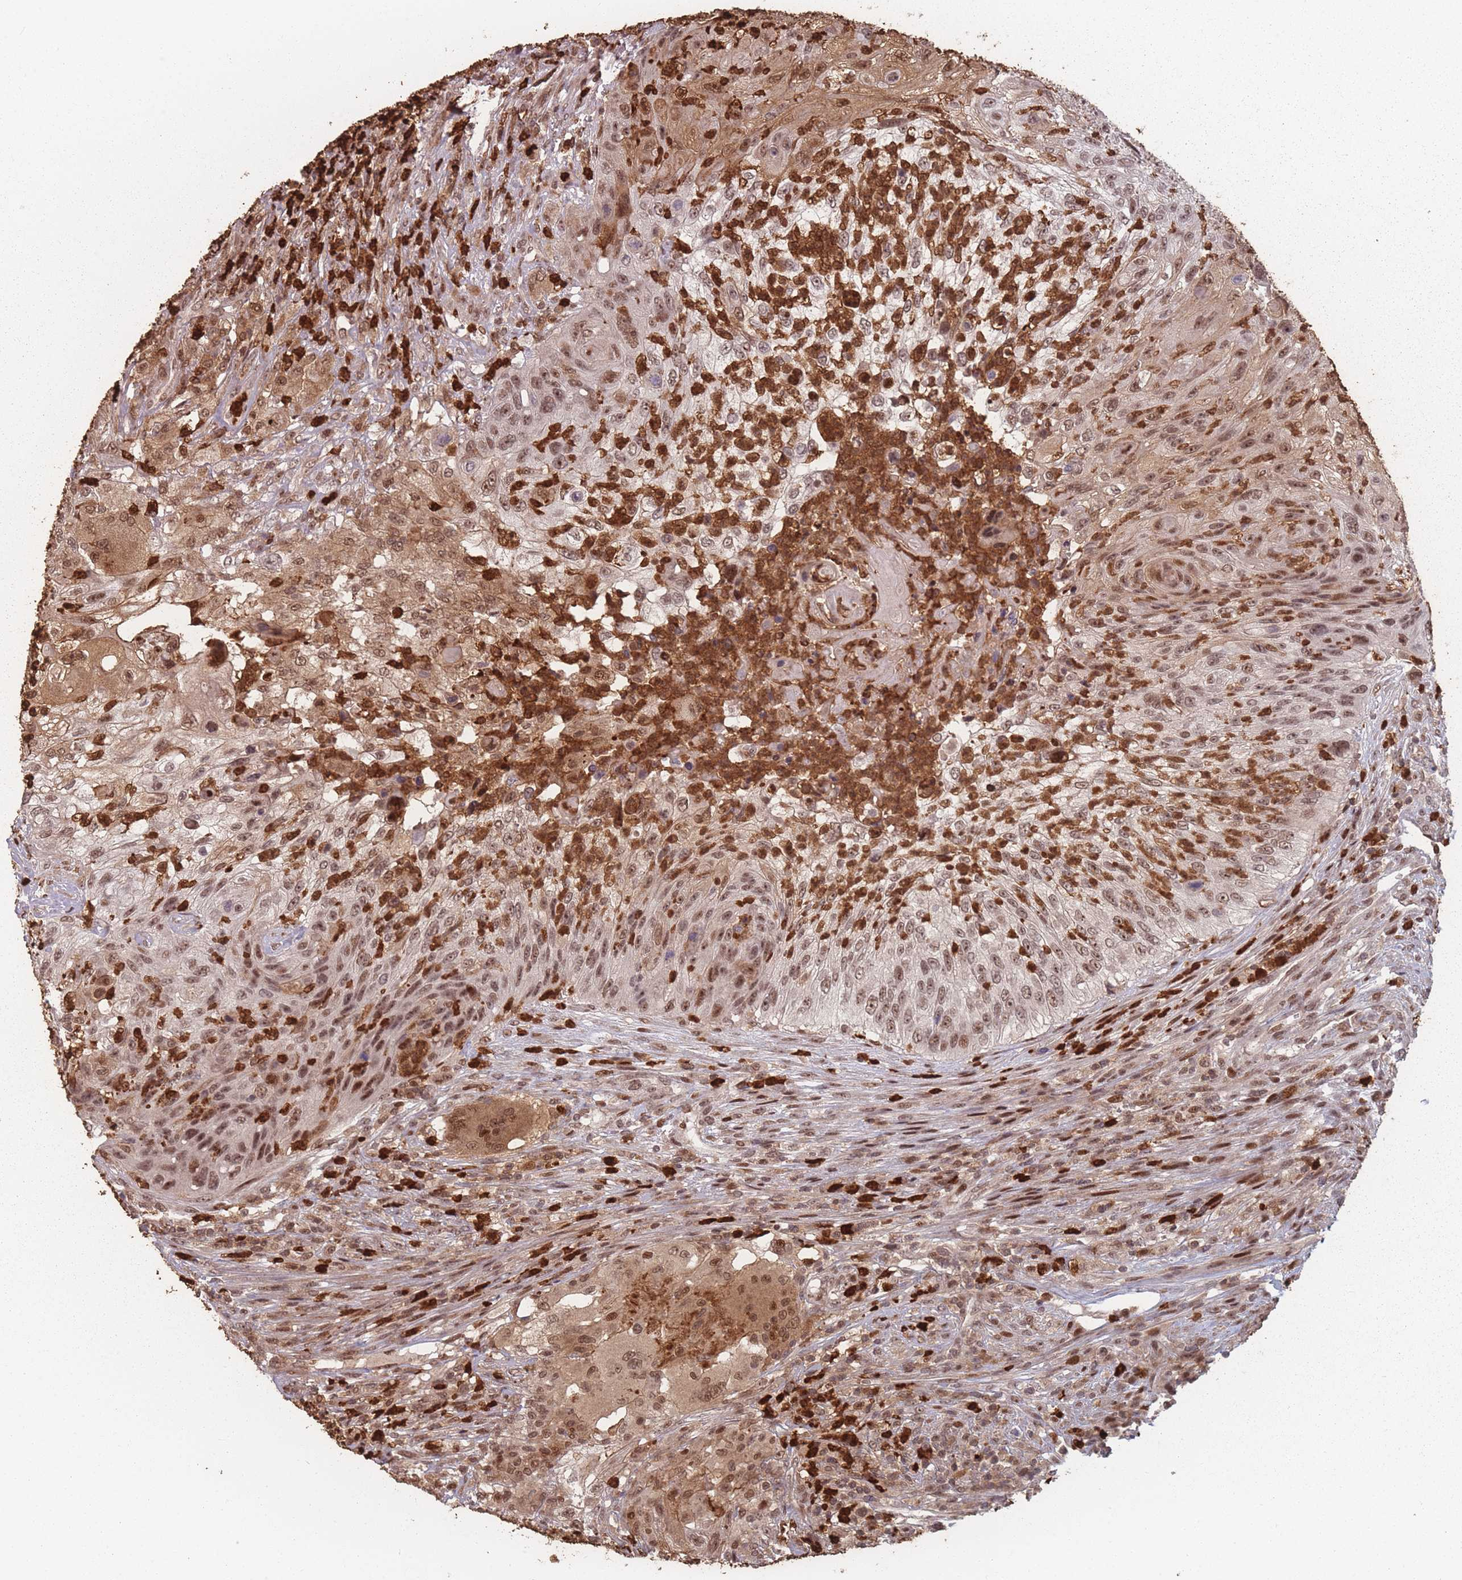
{"staining": {"intensity": "moderate", "quantity": ">75%", "location": "nuclear"}, "tissue": "urothelial cancer", "cell_type": "Tumor cells", "image_type": "cancer", "snomed": [{"axis": "morphology", "description": "Urothelial carcinoma, High grade"}, {"axis": "topography", "description": "Urinary bladder"}], "caption": "Moderate nuclear staining for a protein is appreciated in approximately >75% of tumor cells of urothelial carcinoma (high-grade) using immunohistochemistry (IHC).", "gene": "WDR55", "patient": {"sex": "female", "age": 60}}